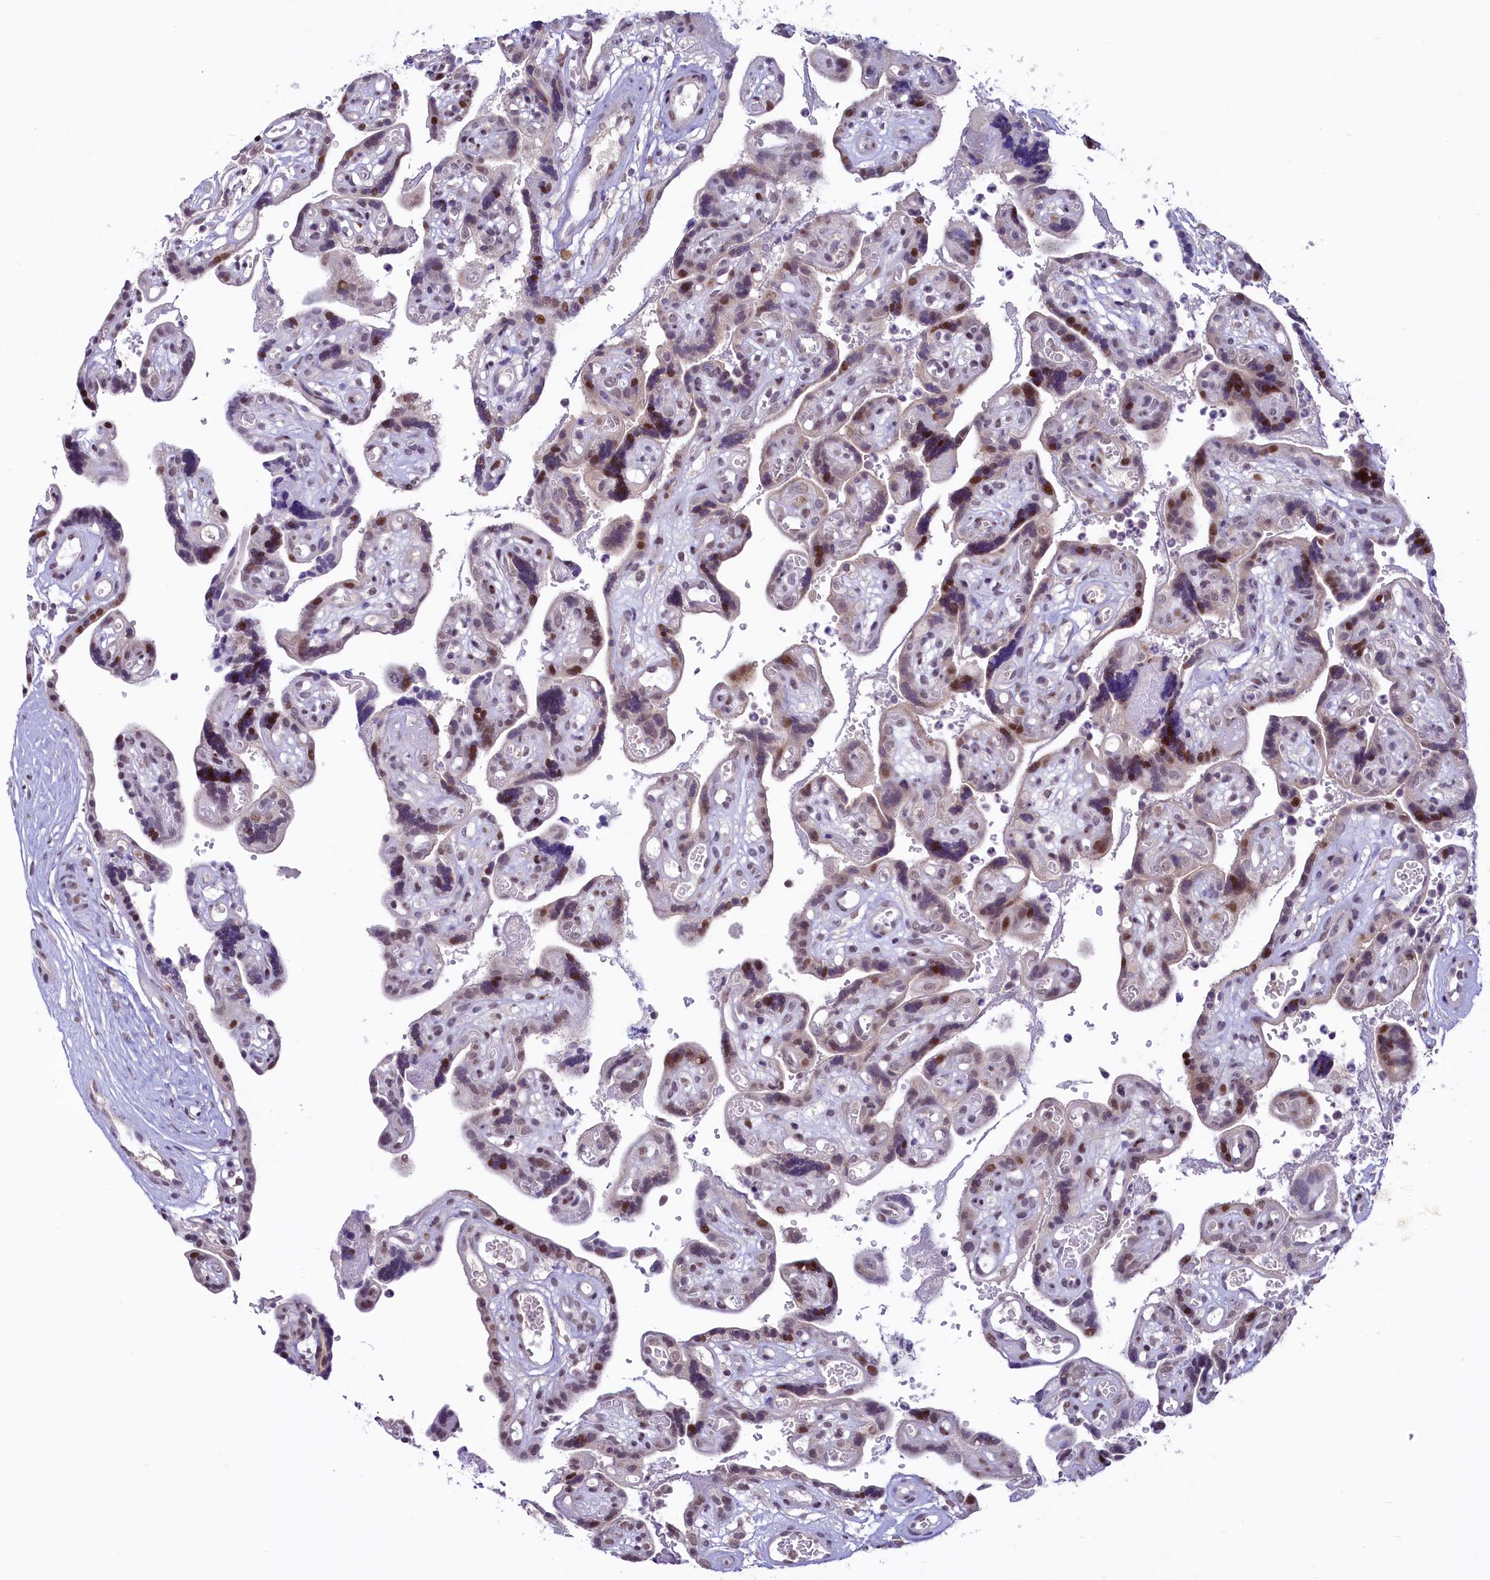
{"staining": {"intensity": "moderate", "quantity": "25%-75%", "location": "nuclear"}, "tissue": "placenta", "cell_type": "Decidual cells", "image_type": "normal", "snomed": [{"axis": "morphology", "description": "Normal tissue, NOS"}, {"axis": "topography", "description": "Placenta"}], "caption": "Decidual cells reveal moderate nuclear positivity in approximately 25%-75% of cells in unremarkable placenta.", "gene": "ANKS3", "patient": {"sex": "female", "age": 30}}